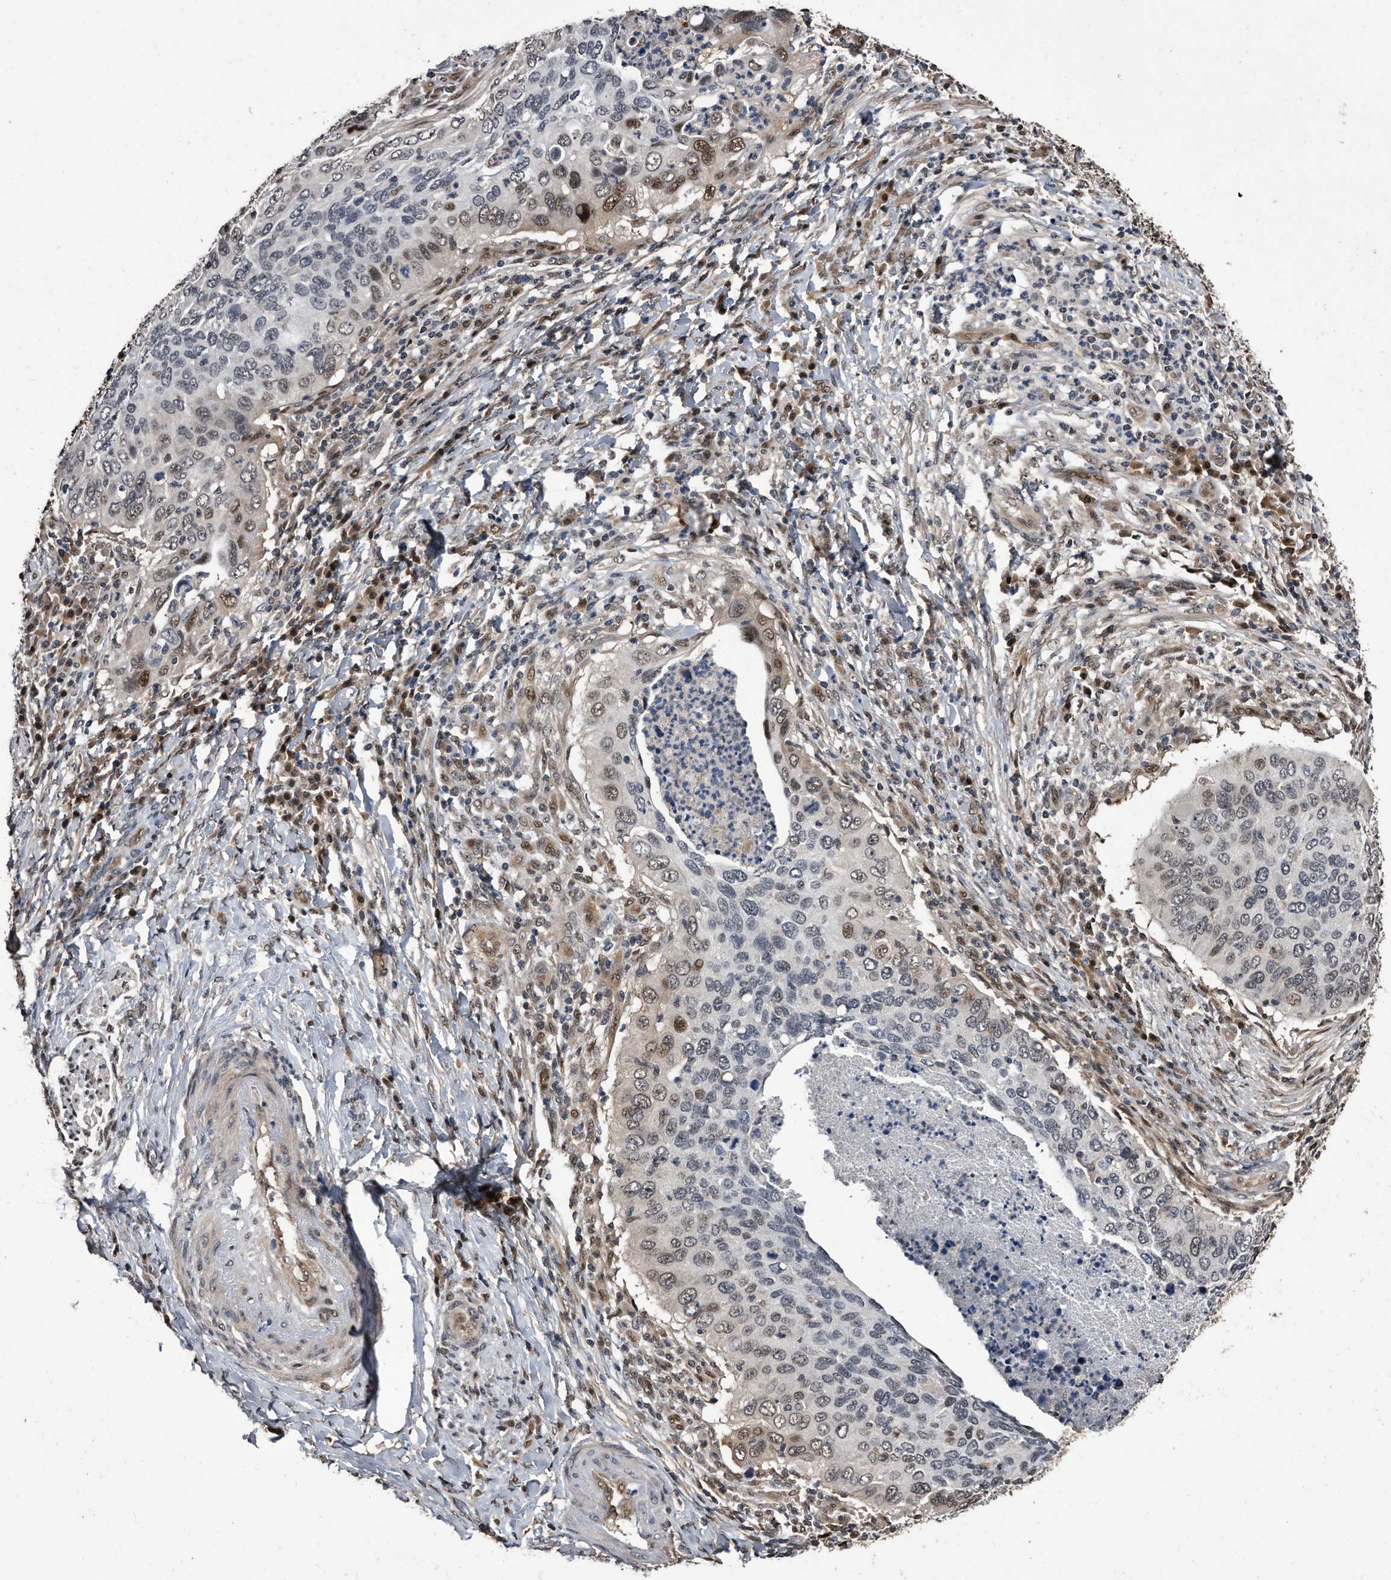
{"staining": {"intensity": "moderate", "quantity": "<25%", "location": "nuclear"}, "tissue": "cervical cancer", "cell_type": "Tumor cells", "image_type": "cancer", "snomed": [{"axis": "morphology", "description": "Squamous cell carcinoma, NOS"}, {"axis": "topography", "description": "Cervix"}], "caption": "A micrograph of cervical cancer stained for a protein reveals moderate nuclear brown staining in tumor cells.", "gene": "RAD23B", "patient": {"sex": "female", "age": 38}}